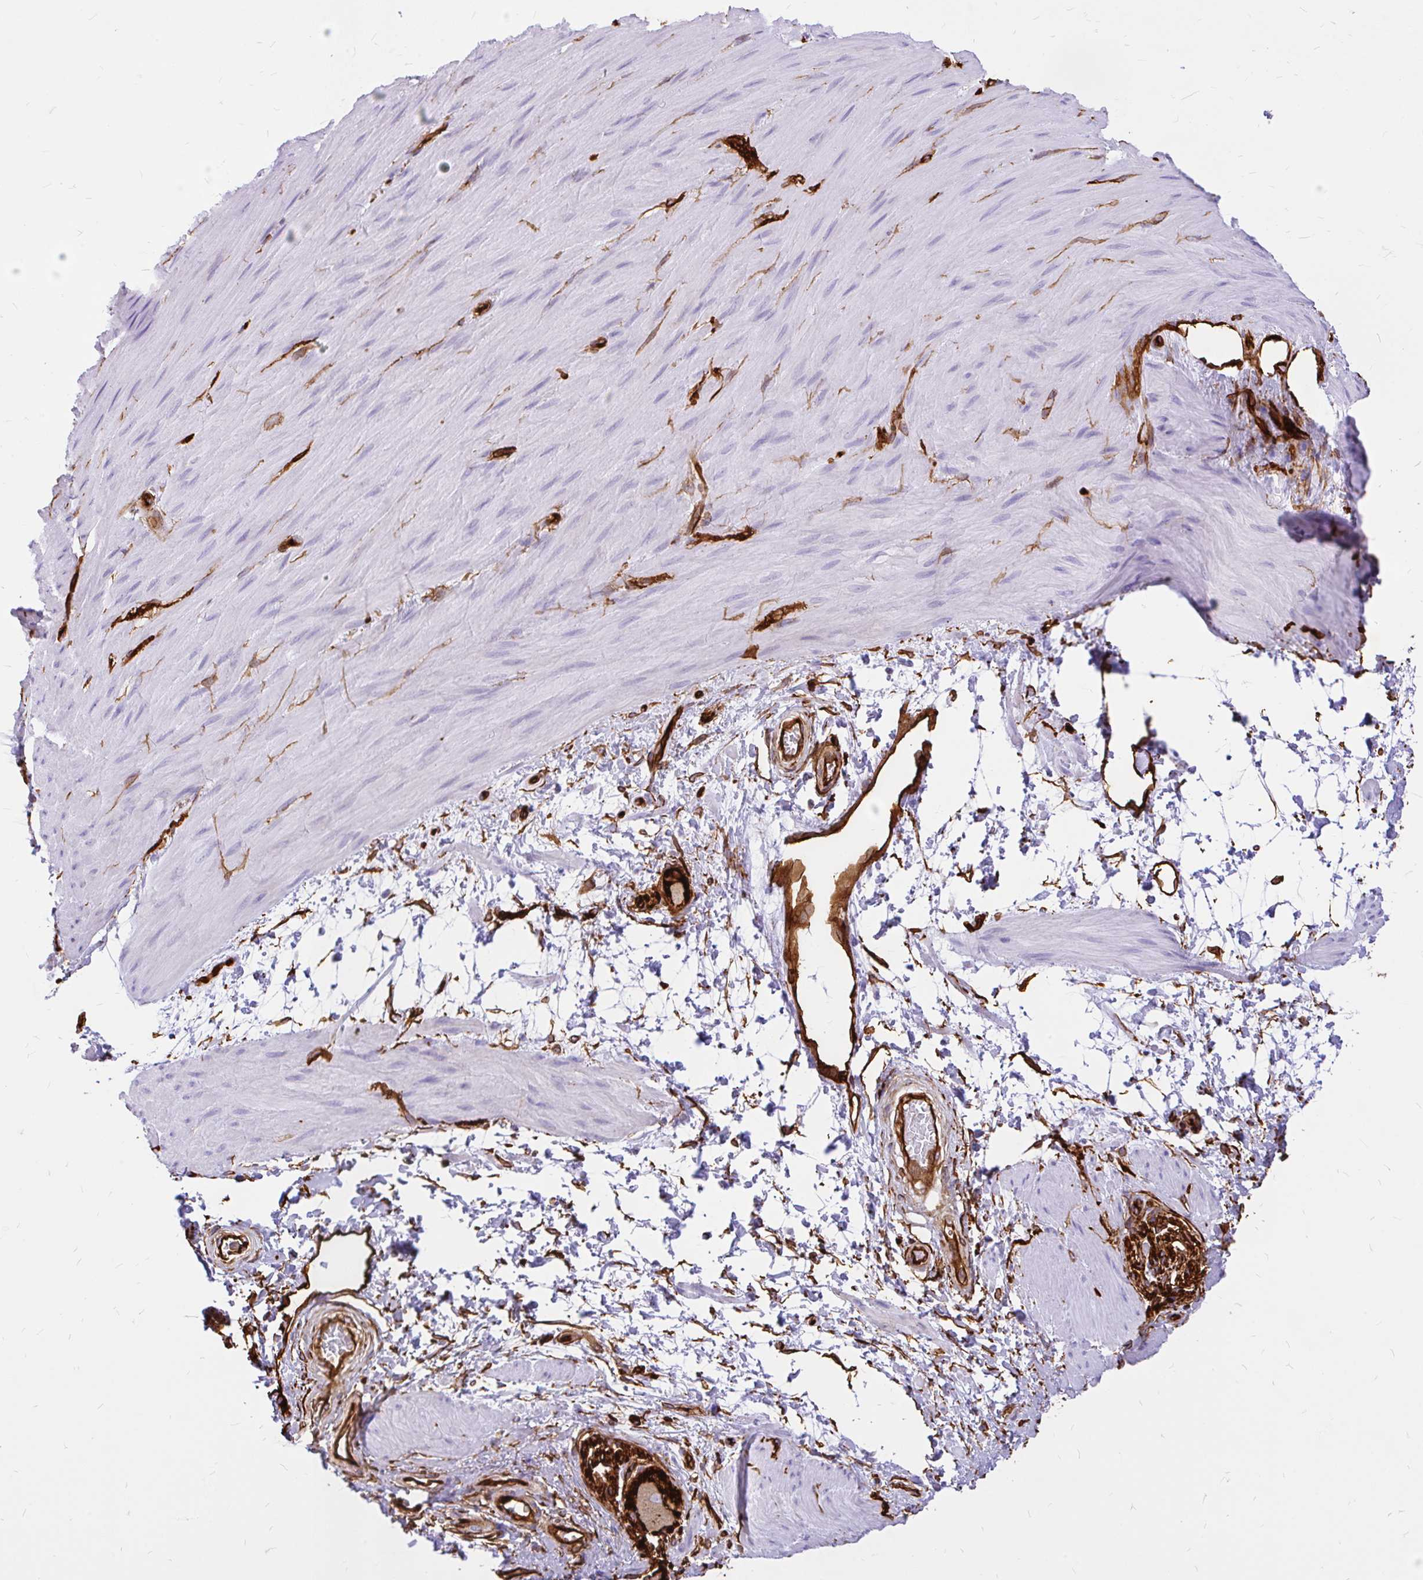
{"staining": {"intensity": "weak", "quantity": "25%-75%", "location": "cytoplasmic/membranous"}, "tissue": "smooth muscle", "cell_type": "Smooth muscle cells", "image_type": "normal", "snomed": [{"axis": "morphology", "description": "Normal tissue, NOS"}, {"axis": "topography", "description": "Smooth muscle"}, {"axis": "topography", "description": "Rectum"}], "caption": "Immunohistochemical staining of normal smooth muscle reveals 25%-75% levels of weak cytoplasmic/membranous protein staining in approximately 25%-75% of smooth muscle cells. (IHC, brightfield microscopy, high magnification).", "gene": "MAP1LC3B2", "patient": {"sex": "male", "age": 53}}